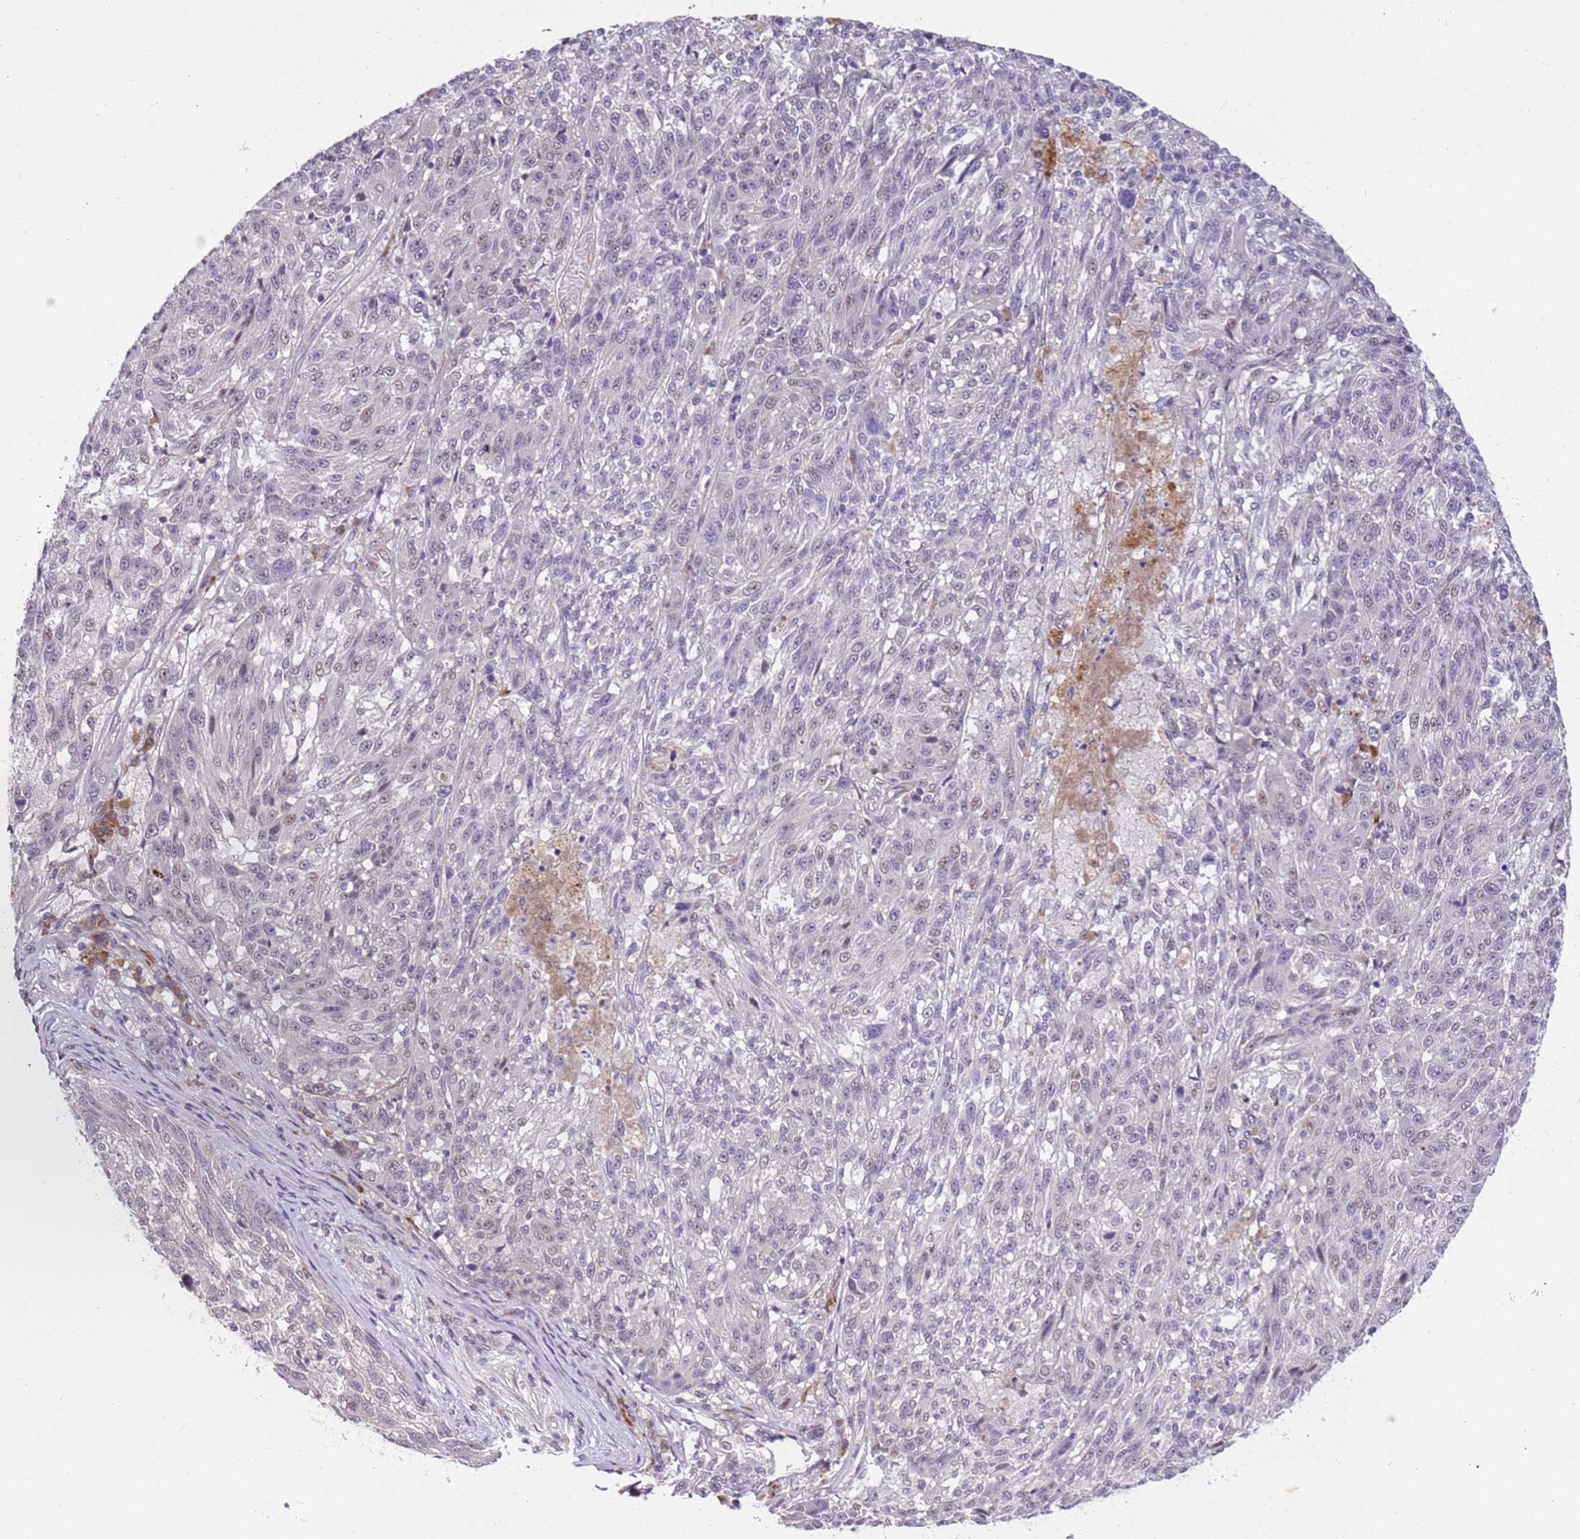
{"staining": {"intensity": "weak", "quantity": "<25%", "location": "nuclear"}, "tissue": "melanoma", "cell_type": "Tumor cells", "image_type": "cancer", "snomed": [{"axis": "morphology", "description": "Malignant melanoma, NOS"}, {"axis": "topography", "description": "Skin"}], "caption": "This is an immunohistochemistry photomicrograph of malignant melanoma. There is no staining in tumor cells.", "gene": "MAGEF1", "patient": {"sex": "male", "age": 53}}